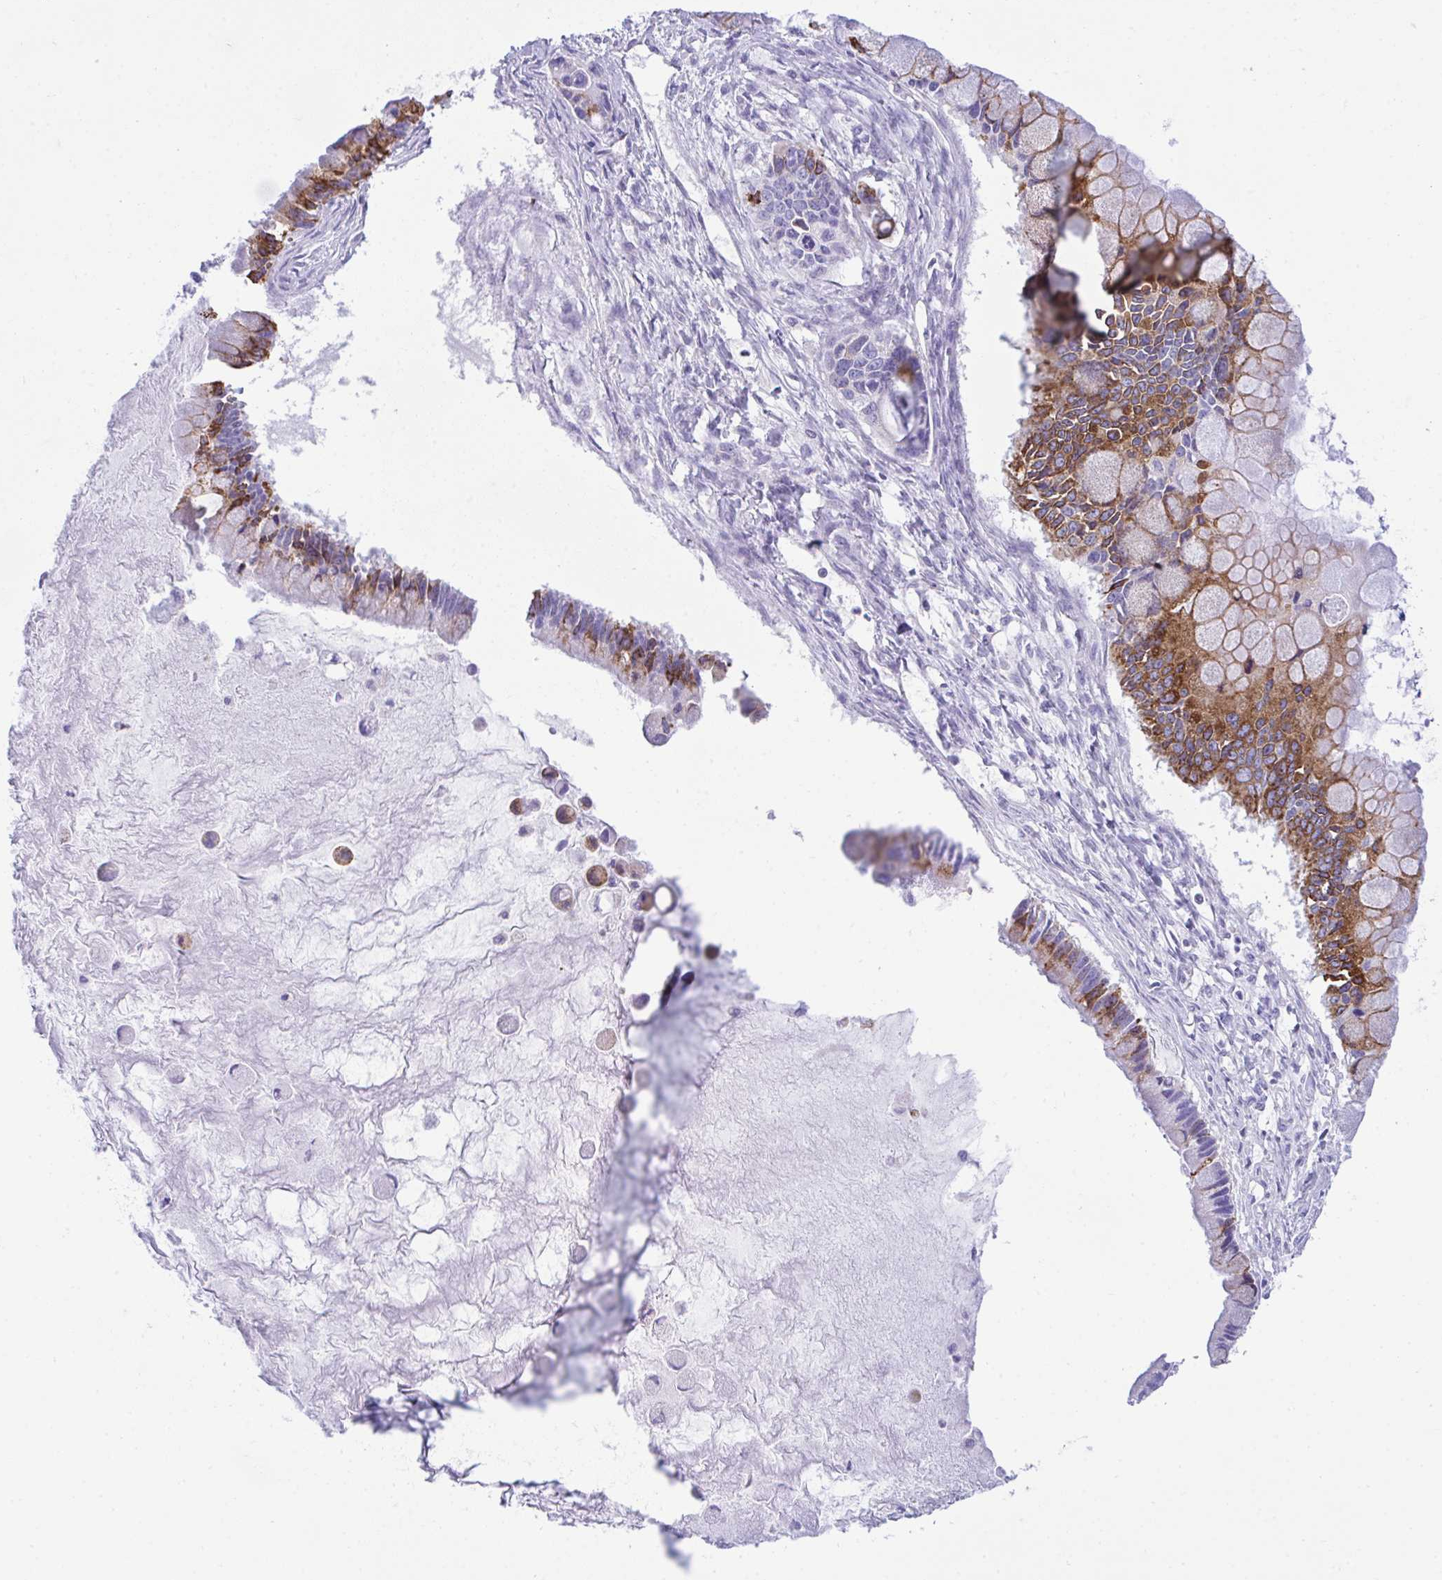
{"staining": {"intensity": "strong", "quantity": "25%-75%", "location": "cytoplasmic/membranous"}, "tissue": "ovarian cancer", "cell_type": "Tumor cells", "image_type": "cancer", "snomed": [{"axis": "morphology", "description": "Cystadenocarcinoma, mucinous, NOS"}, {"axis": "topography", "description": "Ovary"}], "caption": "IHC staining of ovarian mucinous cystadenocarcinoma, which reveals high levels of strong cytoplasmic/membranous positivity in about 25%-75% of tumor cells indicating strong cytoplasmic/membranous protein staining. The staining was performed using DAB (3,3'-diaminobenzidine) (brown) for protein detection and nuclei were counterstained in hematoxylin (blue).", "gene": "NLRP8", "patient": {"sex": "female", "age": 63}}